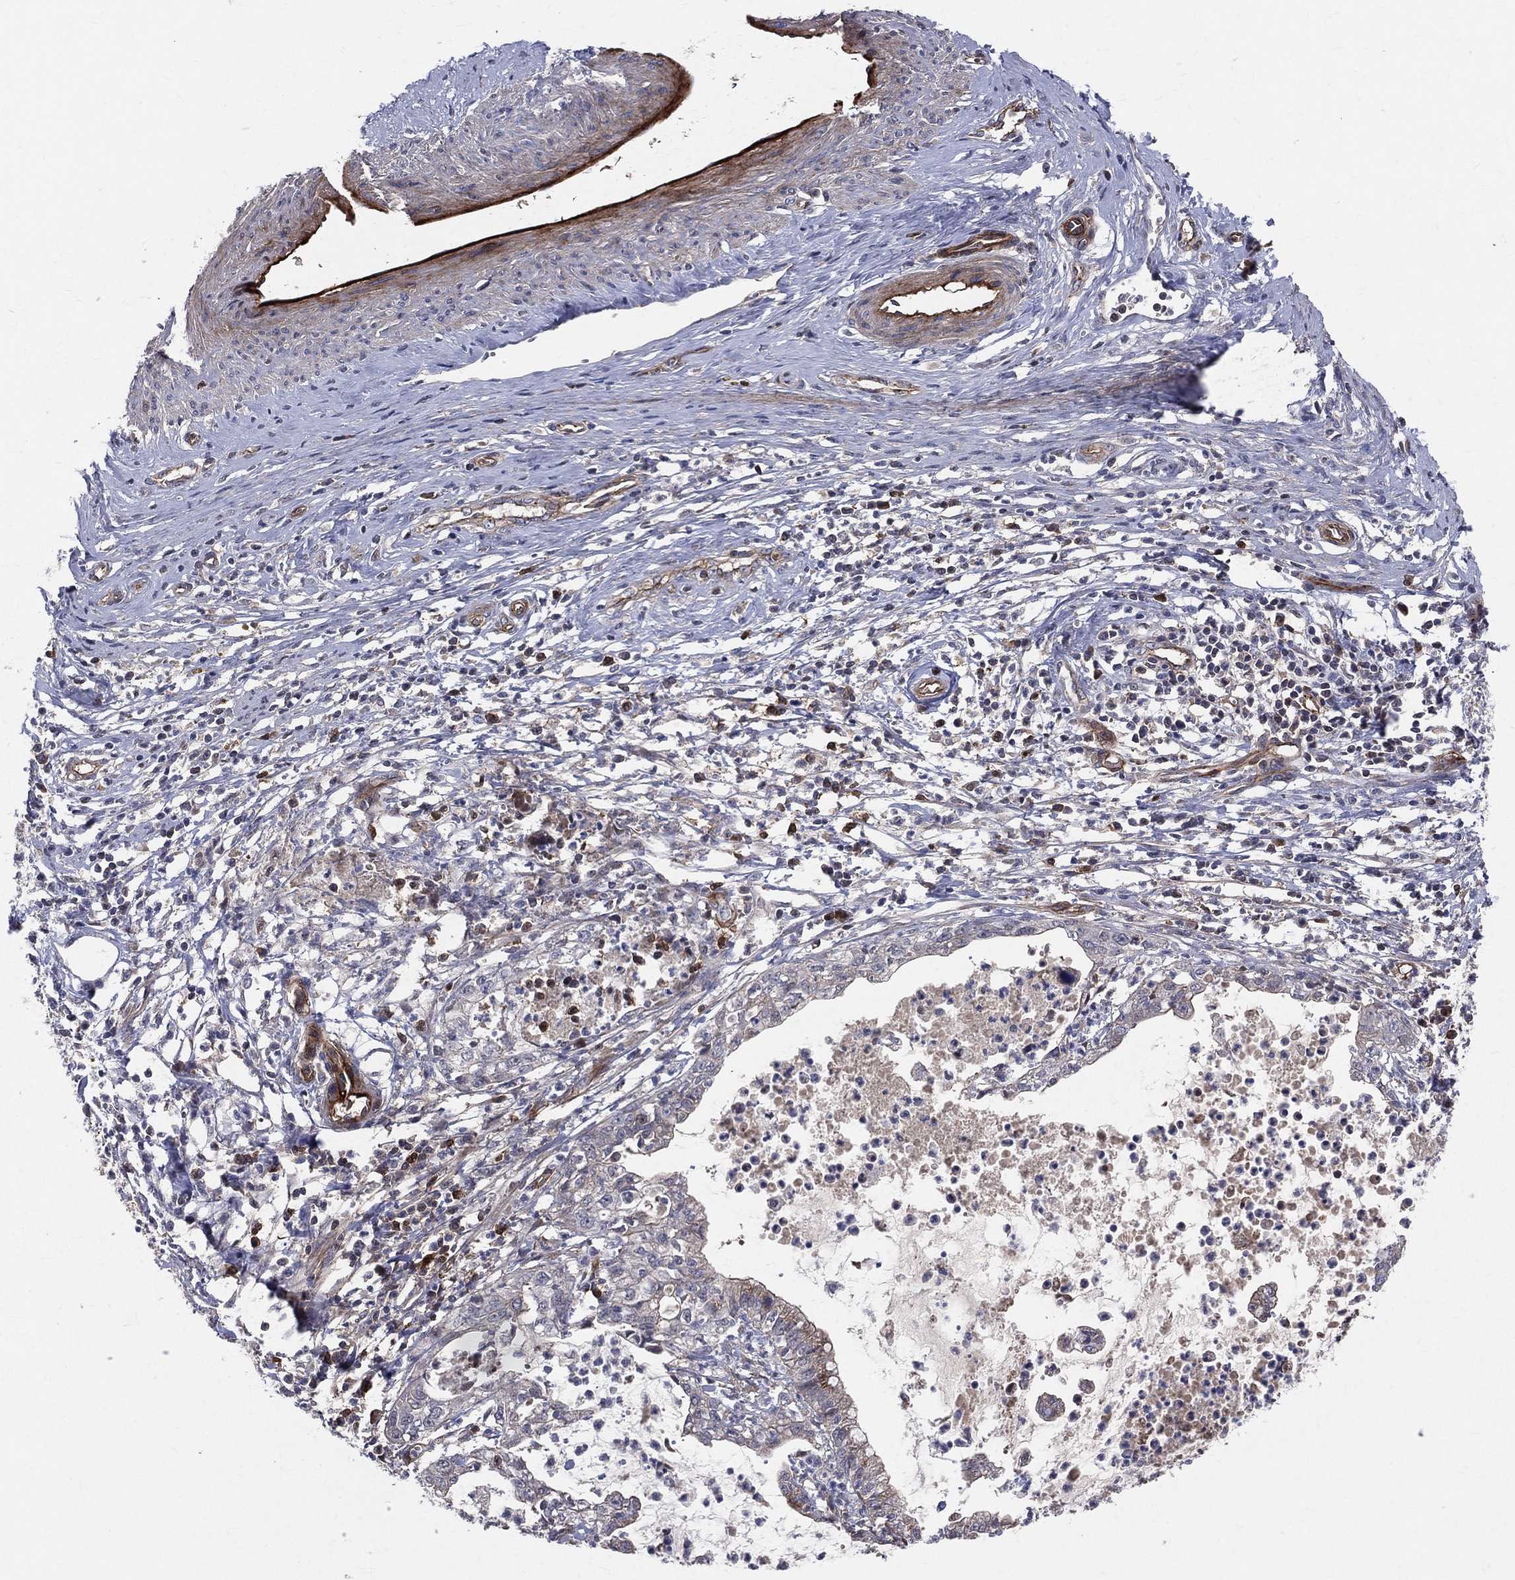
{"staining": {"intensity": "negative", "quantity": "none", "location": "none"}, "tissue": "cervical cancer", "cell_type": "Tumor cells", "image_type": "cancer", "snomed": [{"axis": "morphology", "description": "Normal tissue, NOS"}, {"axis": "morphology", "description": "Adenocarcinoma, NOS"}, {"axis": "topography", "description": "Cervix"}], "caption": "This is an immunohistochemistry histopathology image of cervical cancer (adenocarcinoma). There is no staining in tumor cells.", "gene": "ENTPD1", "patient": {"sex": "female", "age": 38}}